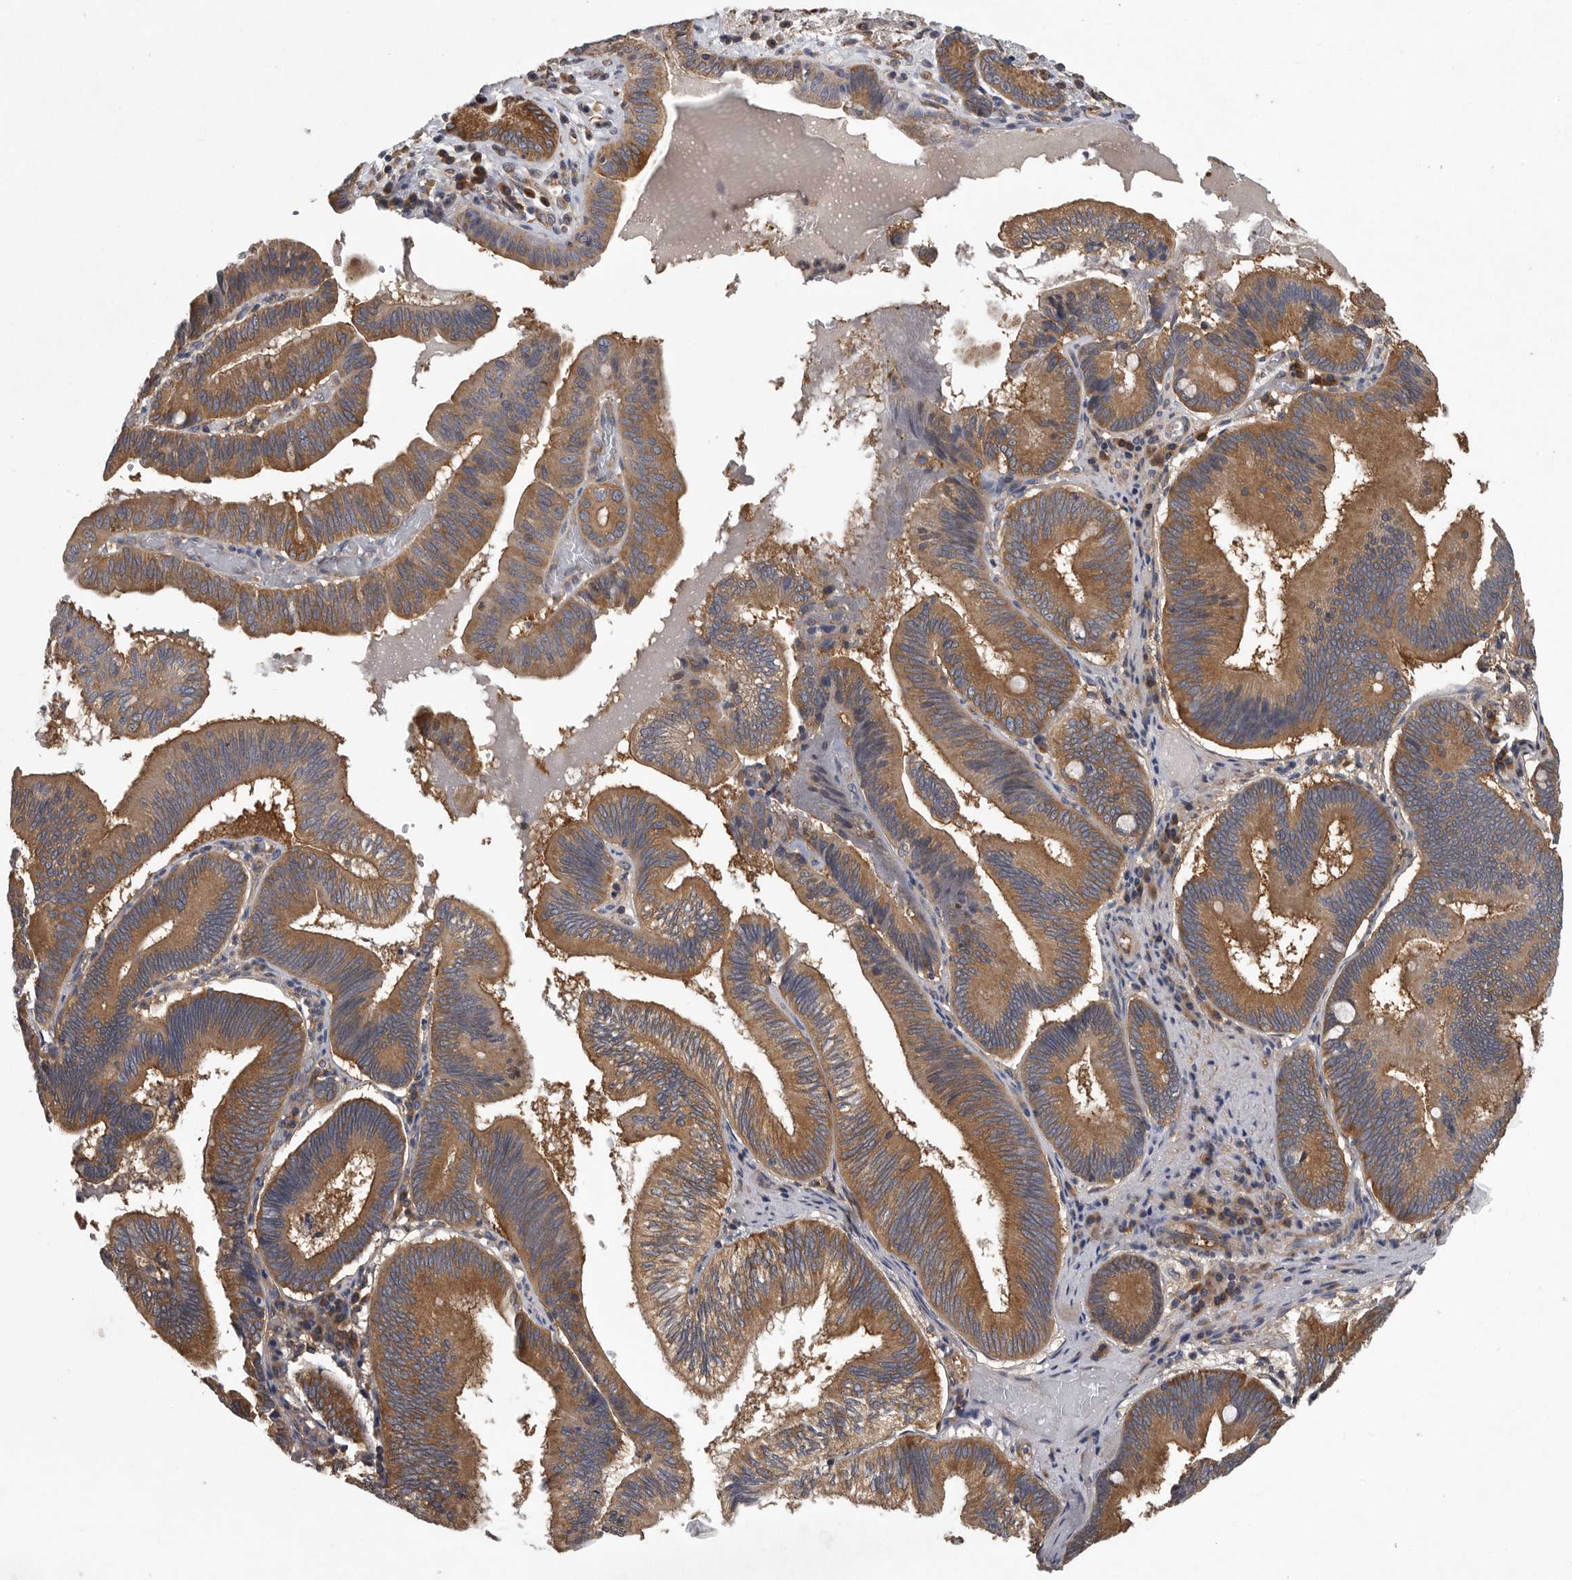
{"staining": {"intensity": "moderate", "quantity": ">75%", "location": "cytoplasmic/membranous"}, "tissue": "pancreatic cancer", "cell_type": "Tumor cells", "image_type": "cancer", "snomed": [{"axis": "morphology", "description": "Adenocarcinoma, NOS"}, {"axis": "topography", "description": "Pancreas"}], "caption": "The image exhibits staining of pancreatic cancer, revealing moderate cytoplasmic/membranous protein positivity (brown color) within tumor cells. The protein of interest is stained brown, and the nuclei are stained in blue (DAB (3,3'-diaminobenzidine) IHC with brightfield microscopy, high magnification).", "gene": "OXR1", "patient": {"sex": "male", "age": 82}}